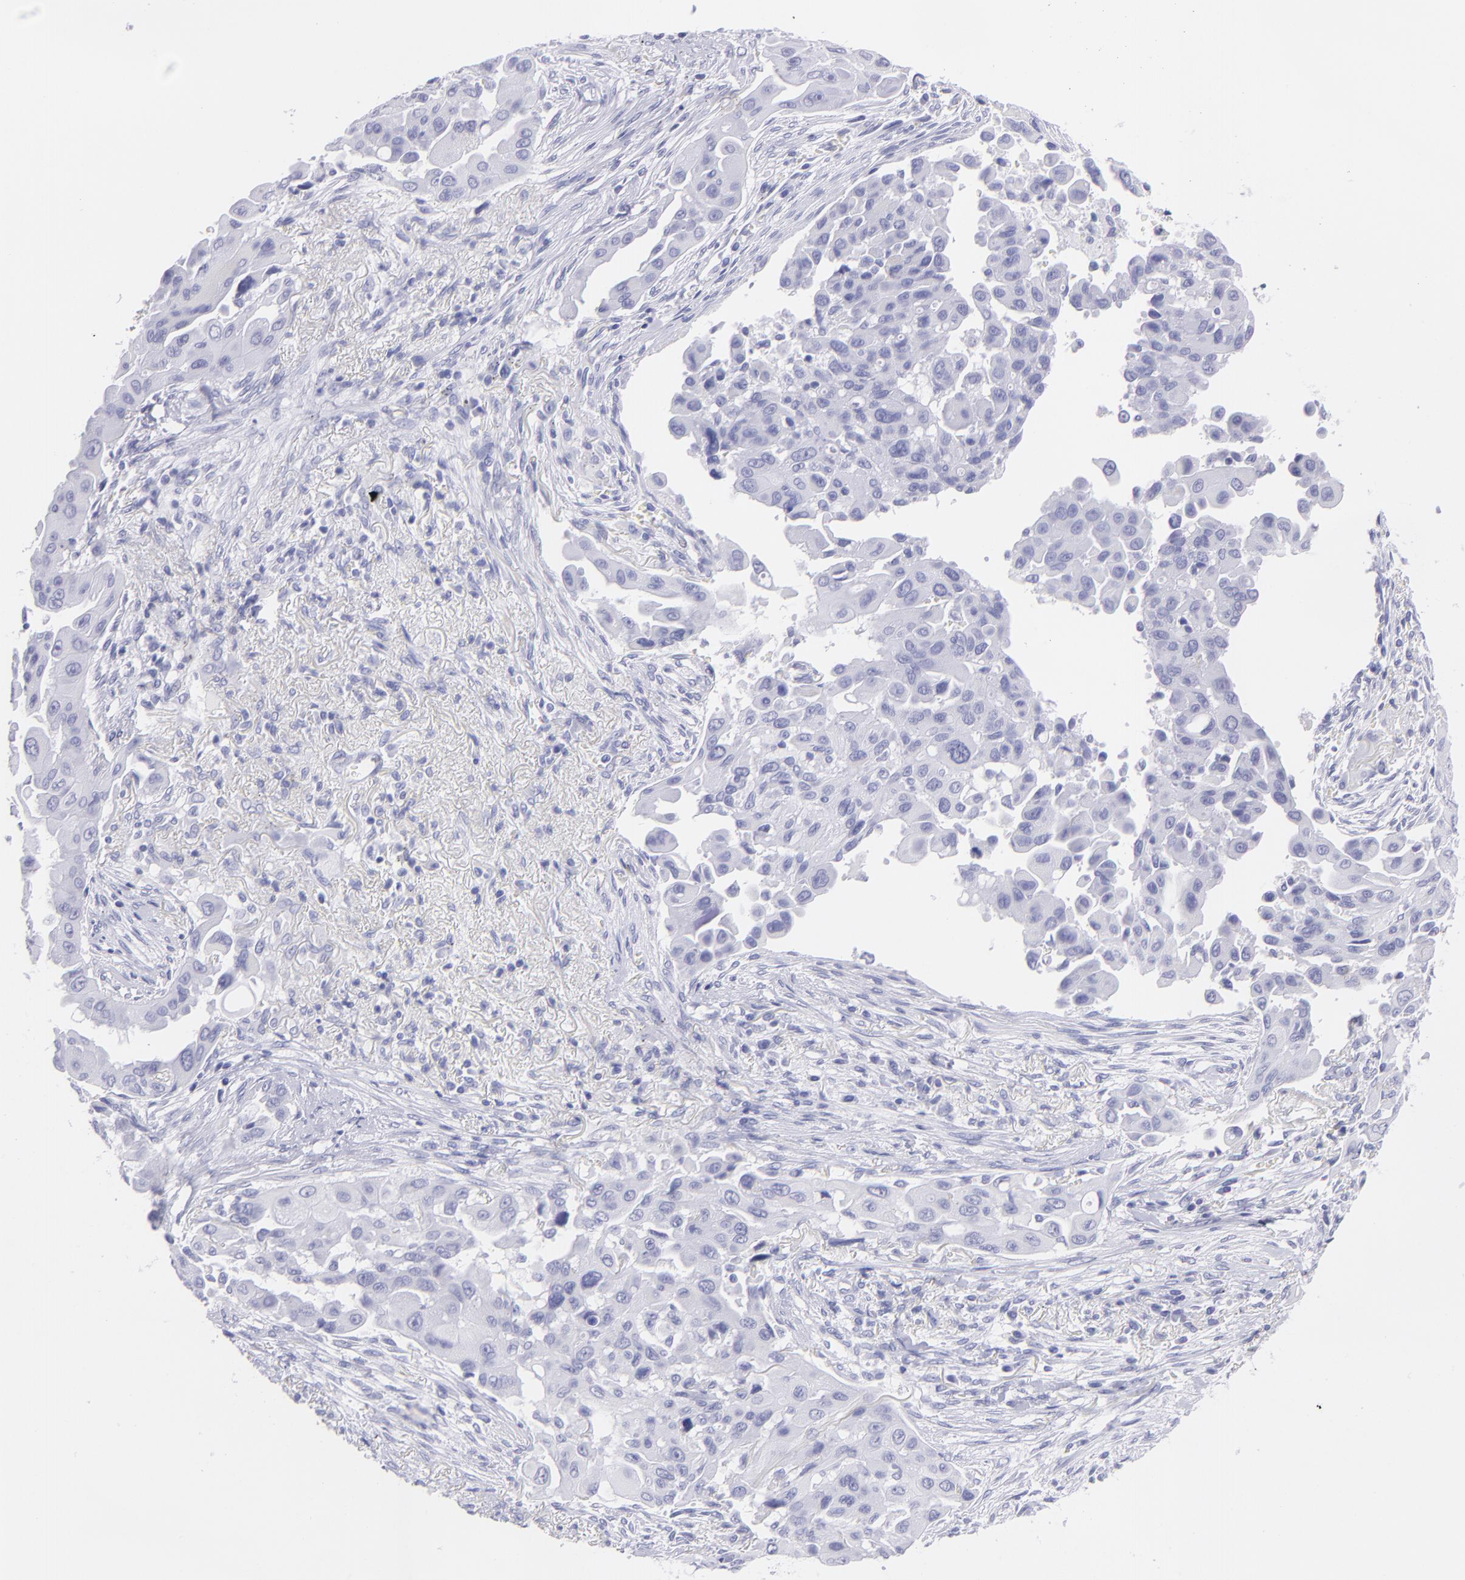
{"staining": {"intensity": "negative", "quantity": "none", "location": "none"}, "tissue": "lung cancer", "cell_type": "Tumor cells", "image_type": "cancer", "snomed": [{"axis": "morphology", "description": "Adenocarcinoma, NOS"}, {"axis": "topography", "description": "Lung"}], "caption": "Immunohistochemistry of lung cancer (adenocarcinoma) shows no expression in tumor cells.", "gene": "PIP", "patient": {"sex": "male", "age": 68}}